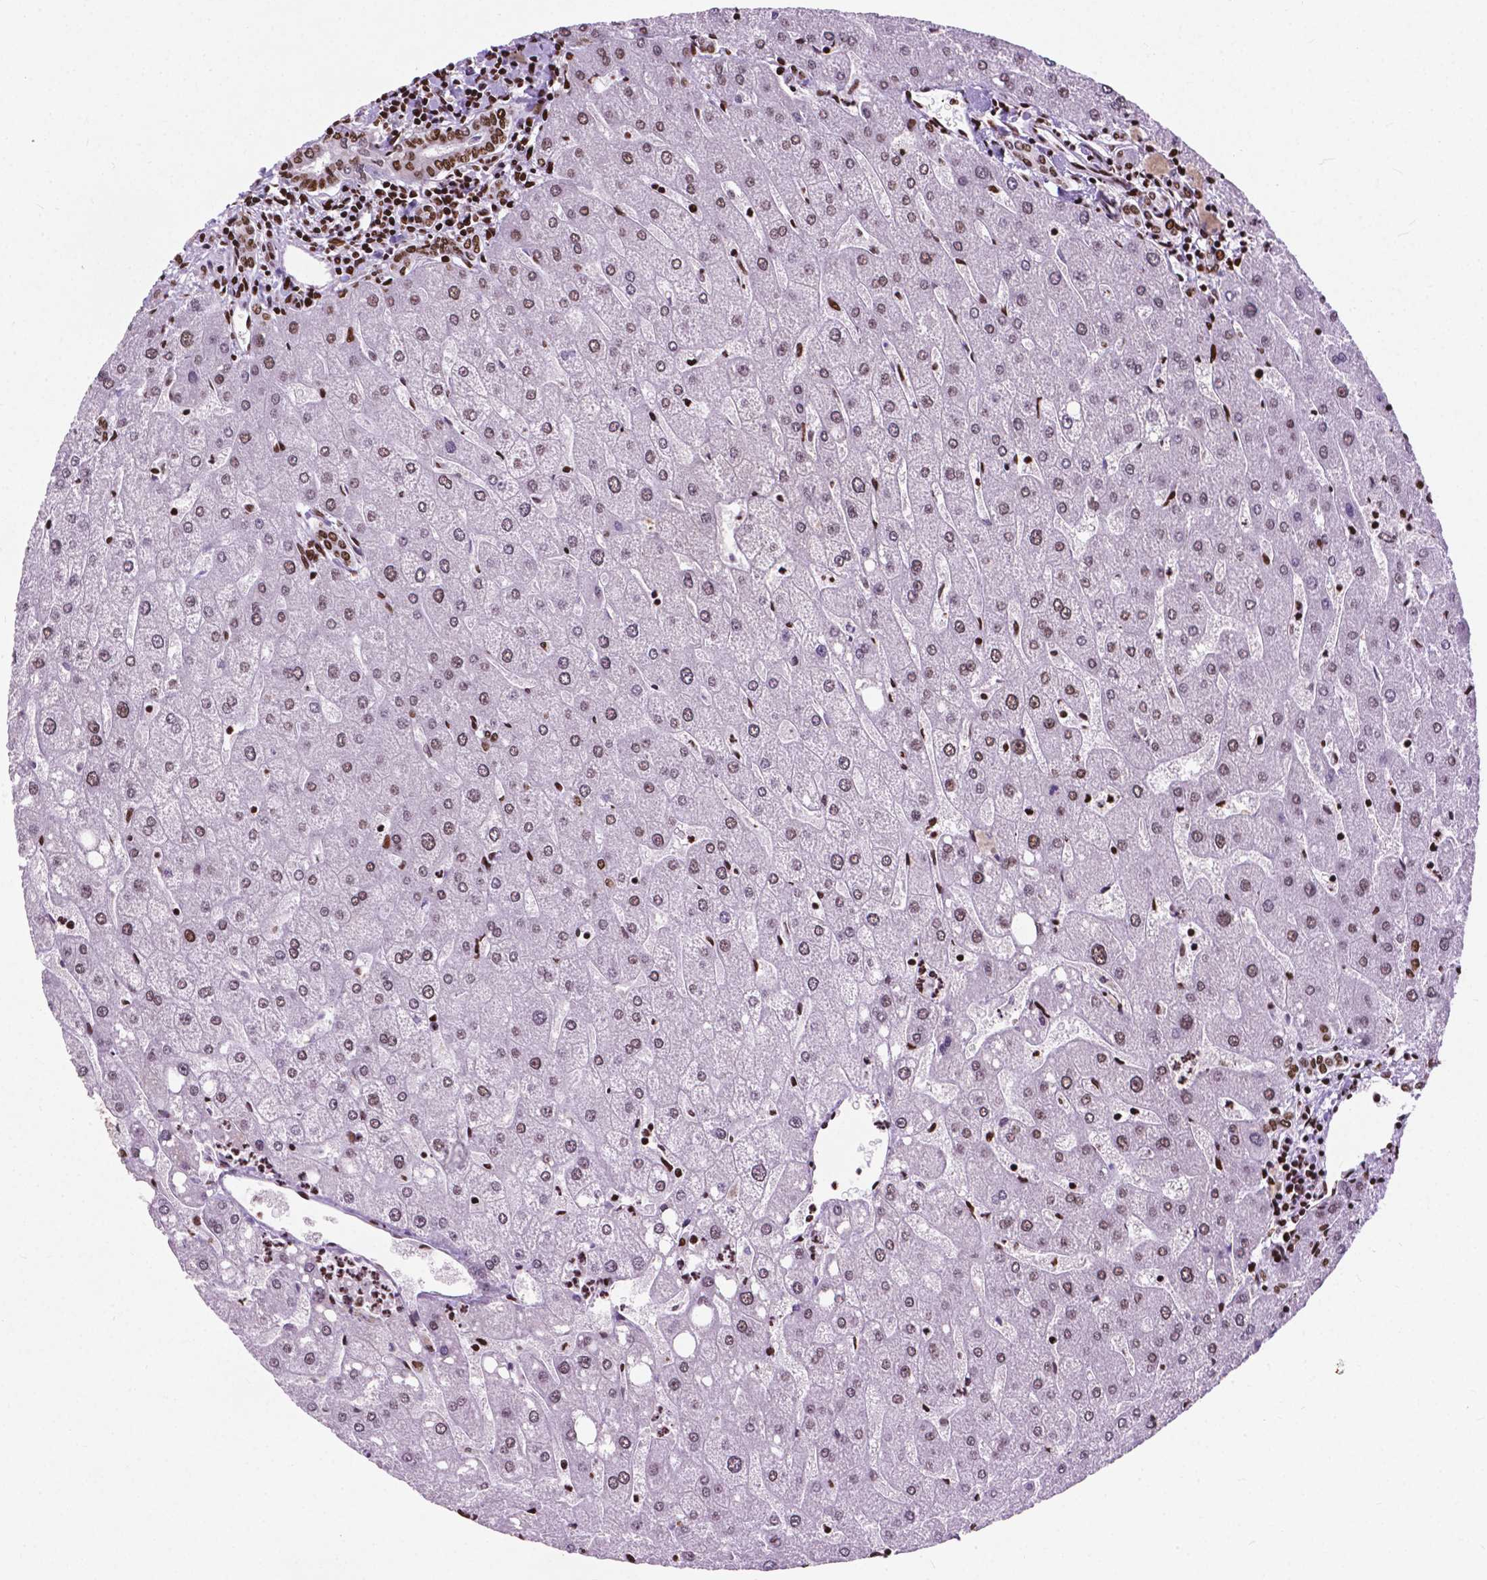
{"staining": {"intensity": "moderate", "quantity": ">75%", "location": "nuclear"}, "tissue": "liver", "cell_type": "Cholangiocytes", "image_type": "normal", "snomed": [{"axis": "morphology", "description": "Normal tissue, NOS"}, {"axis": "topography", "description": "Liver"}], "caption": "A brown stain labels moderate nuclear staining of a protein in cholangiocytes of normal human liver. Ihc stains the protein of interest in brown and the nuclei are stained blue.", "gene": "SMIM5", "patient": {"sex": "male", "age": 67}}